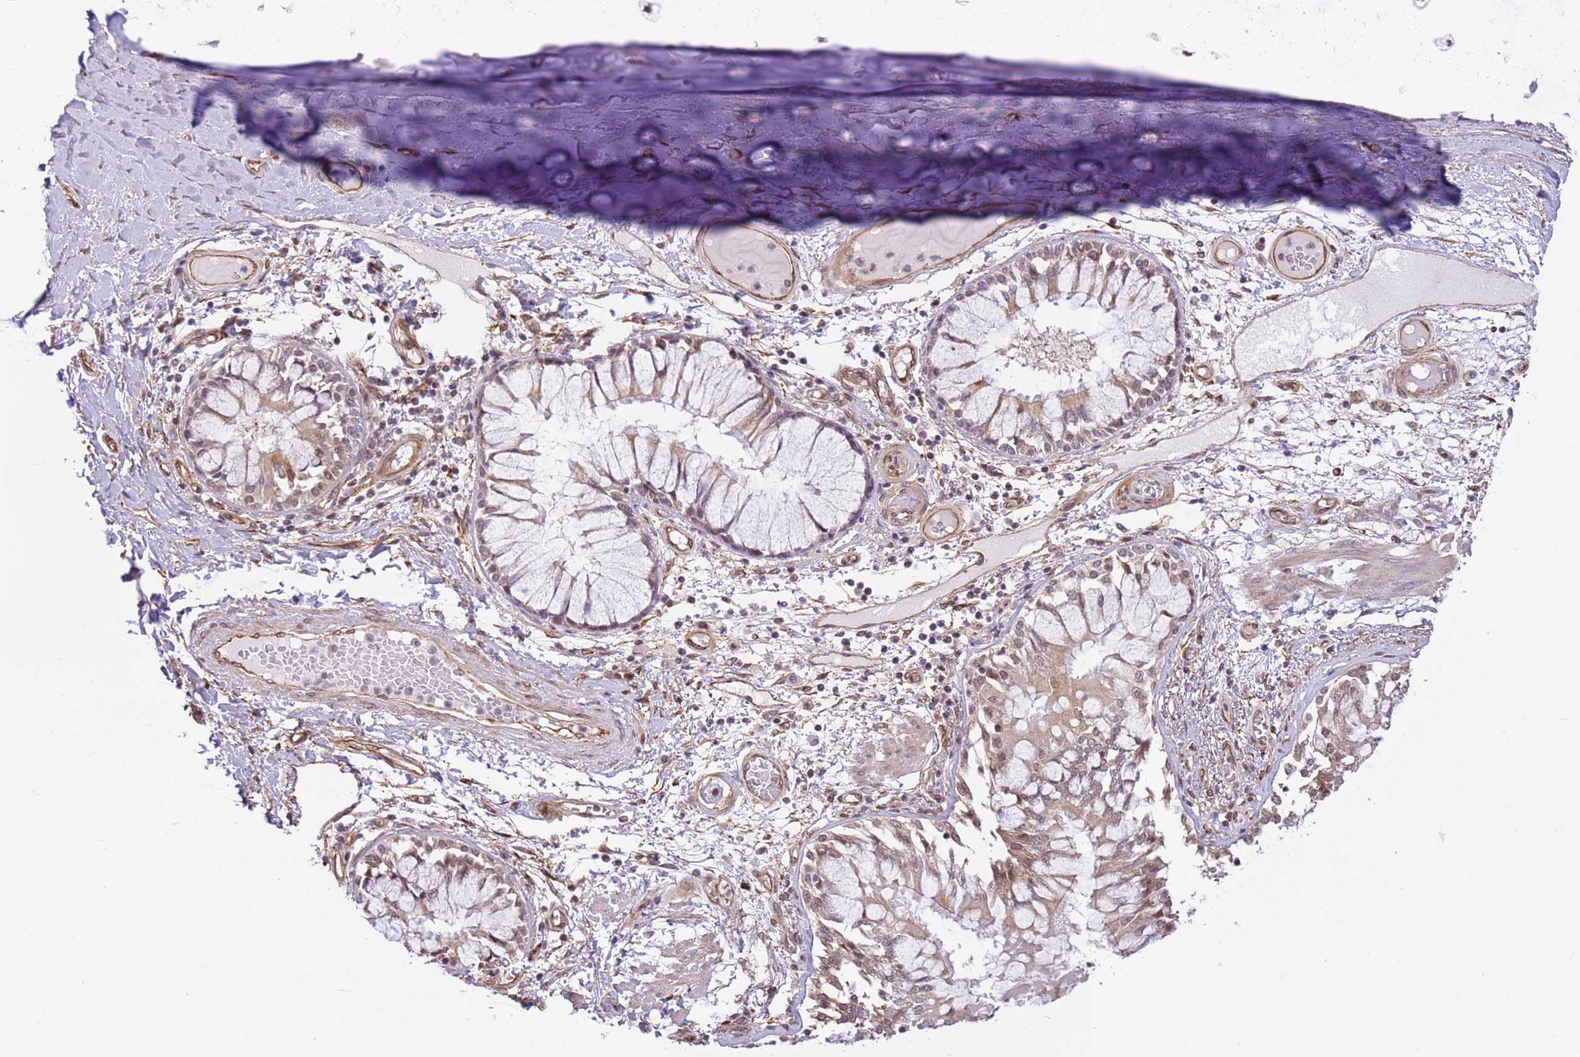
{"staining": {"intensity": "weak", "quantity": ">75%", "location": "cytoplasmic/membranous"}, "tissue": "adipose tissue", "cell_type": "Adipocytes", "image_type": "normal", "snomed": [{"axis": "morphology", "description": "Normal tissue, NOS"}, {"axis": "topography", "description": "Cartilage tissue"}, {"axis": "topography", "description": "Bronchus"}, {"axis": "topography", "description": "Lung"}, {"axis": "topography", "description": "Peripheral nerve tissue"}], "caption": "Human adipose tissue stained for a protein (brown) demonstrates weak cytoplasmic/membranous positive positivity in about >75% of adipocytes.", "gene": "DCAF4", "patient": {"sex": "female", "age": 49}}